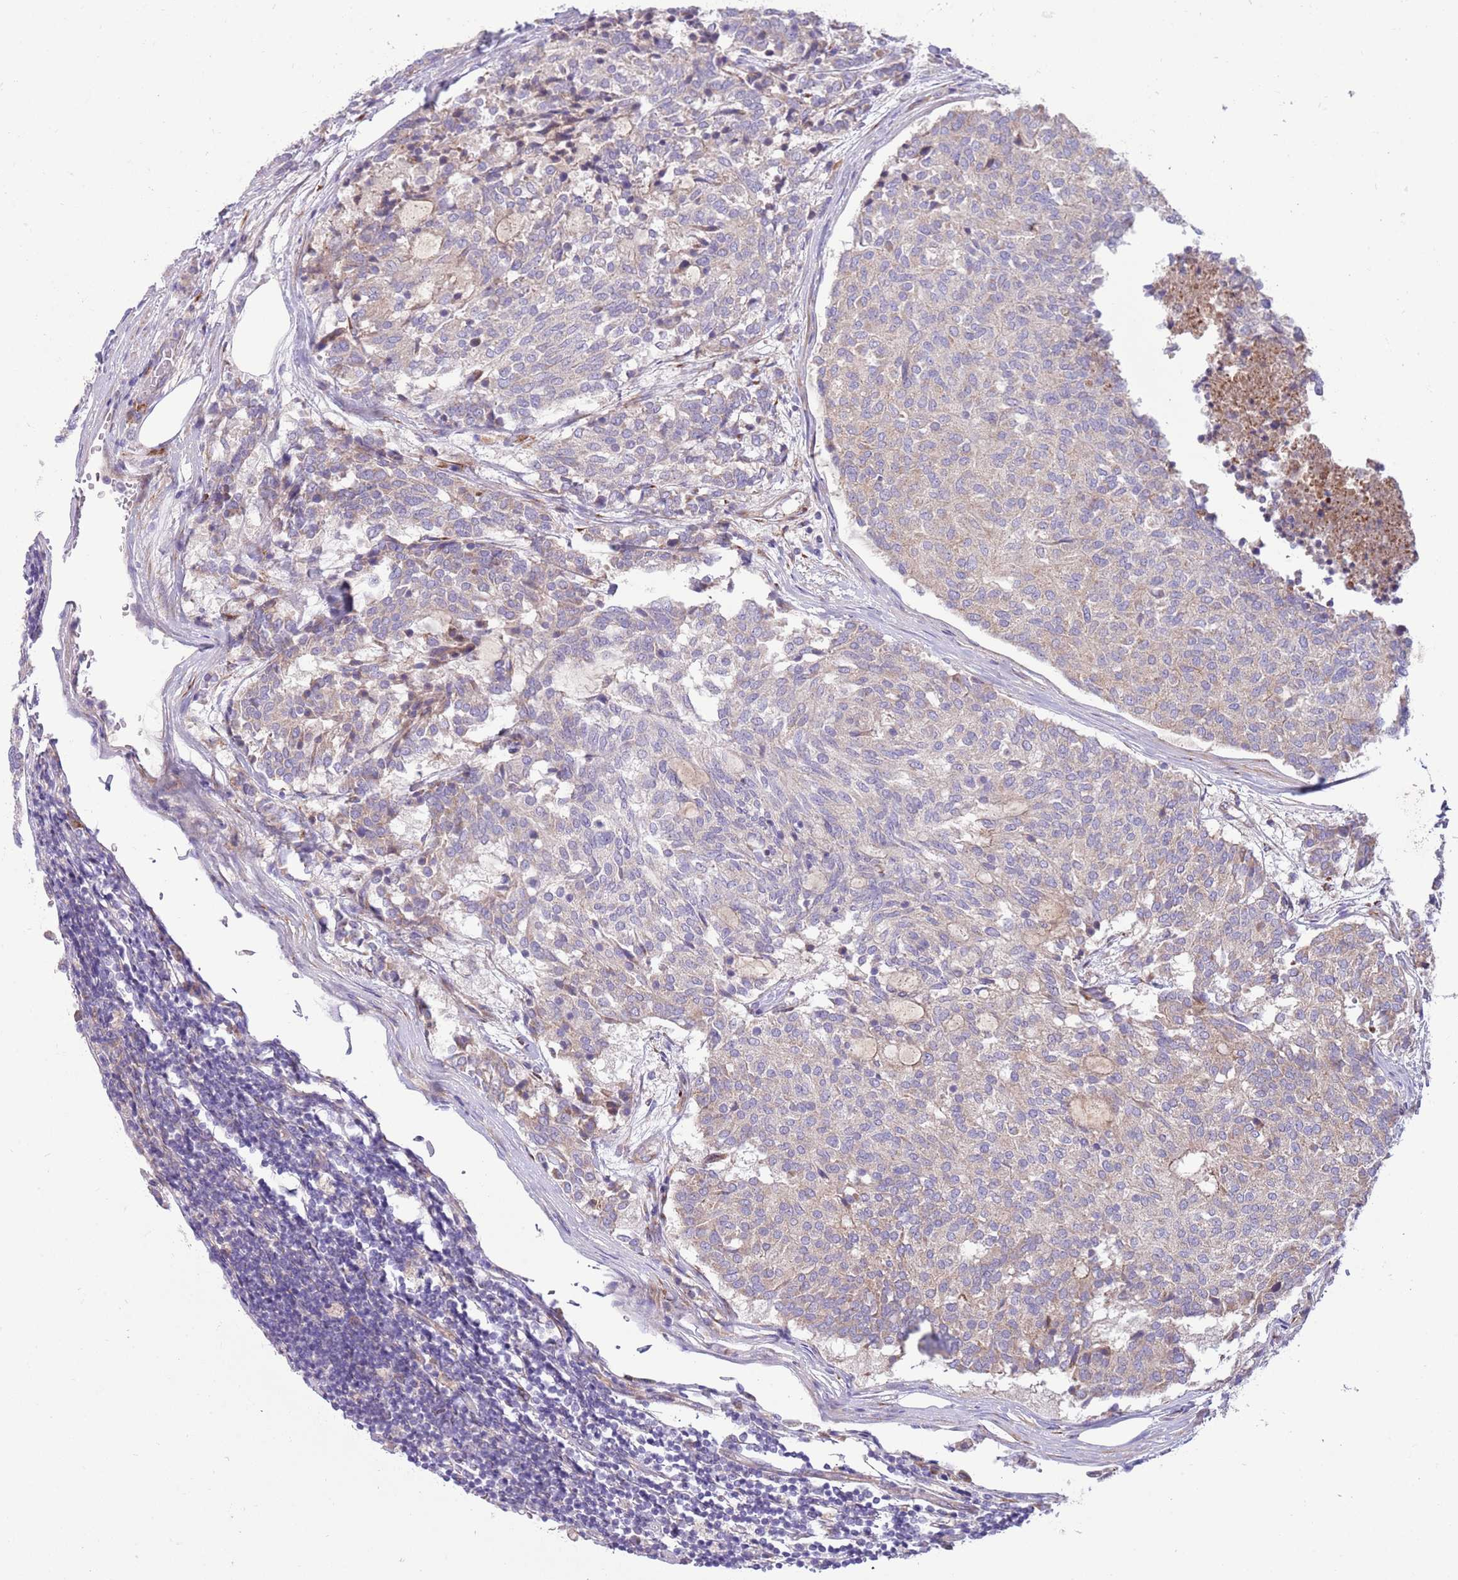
{"staining": {"intensity": "weak", "quantity": "<25%", "location": "cytoplasmic/membranous"}, "tissue": "carcinoid", "cell_type": "Tumor cells", "image_type": "cancer", "snomed": [{"axis": "morphology", "description": "Carcinoid, malignant, NOS"}, {"axis": "topography", "description": "Pancreas"}], "caption": "Immunohistochemistry photomicrograph of neoplastic tissue: carcinoid stained with DAB (3,3'-diaminobenzidine) exhibits no significant protein staining in tumor cells.", "gene": "TOMM5", "patient": {"sex": "female", "age": 54}}